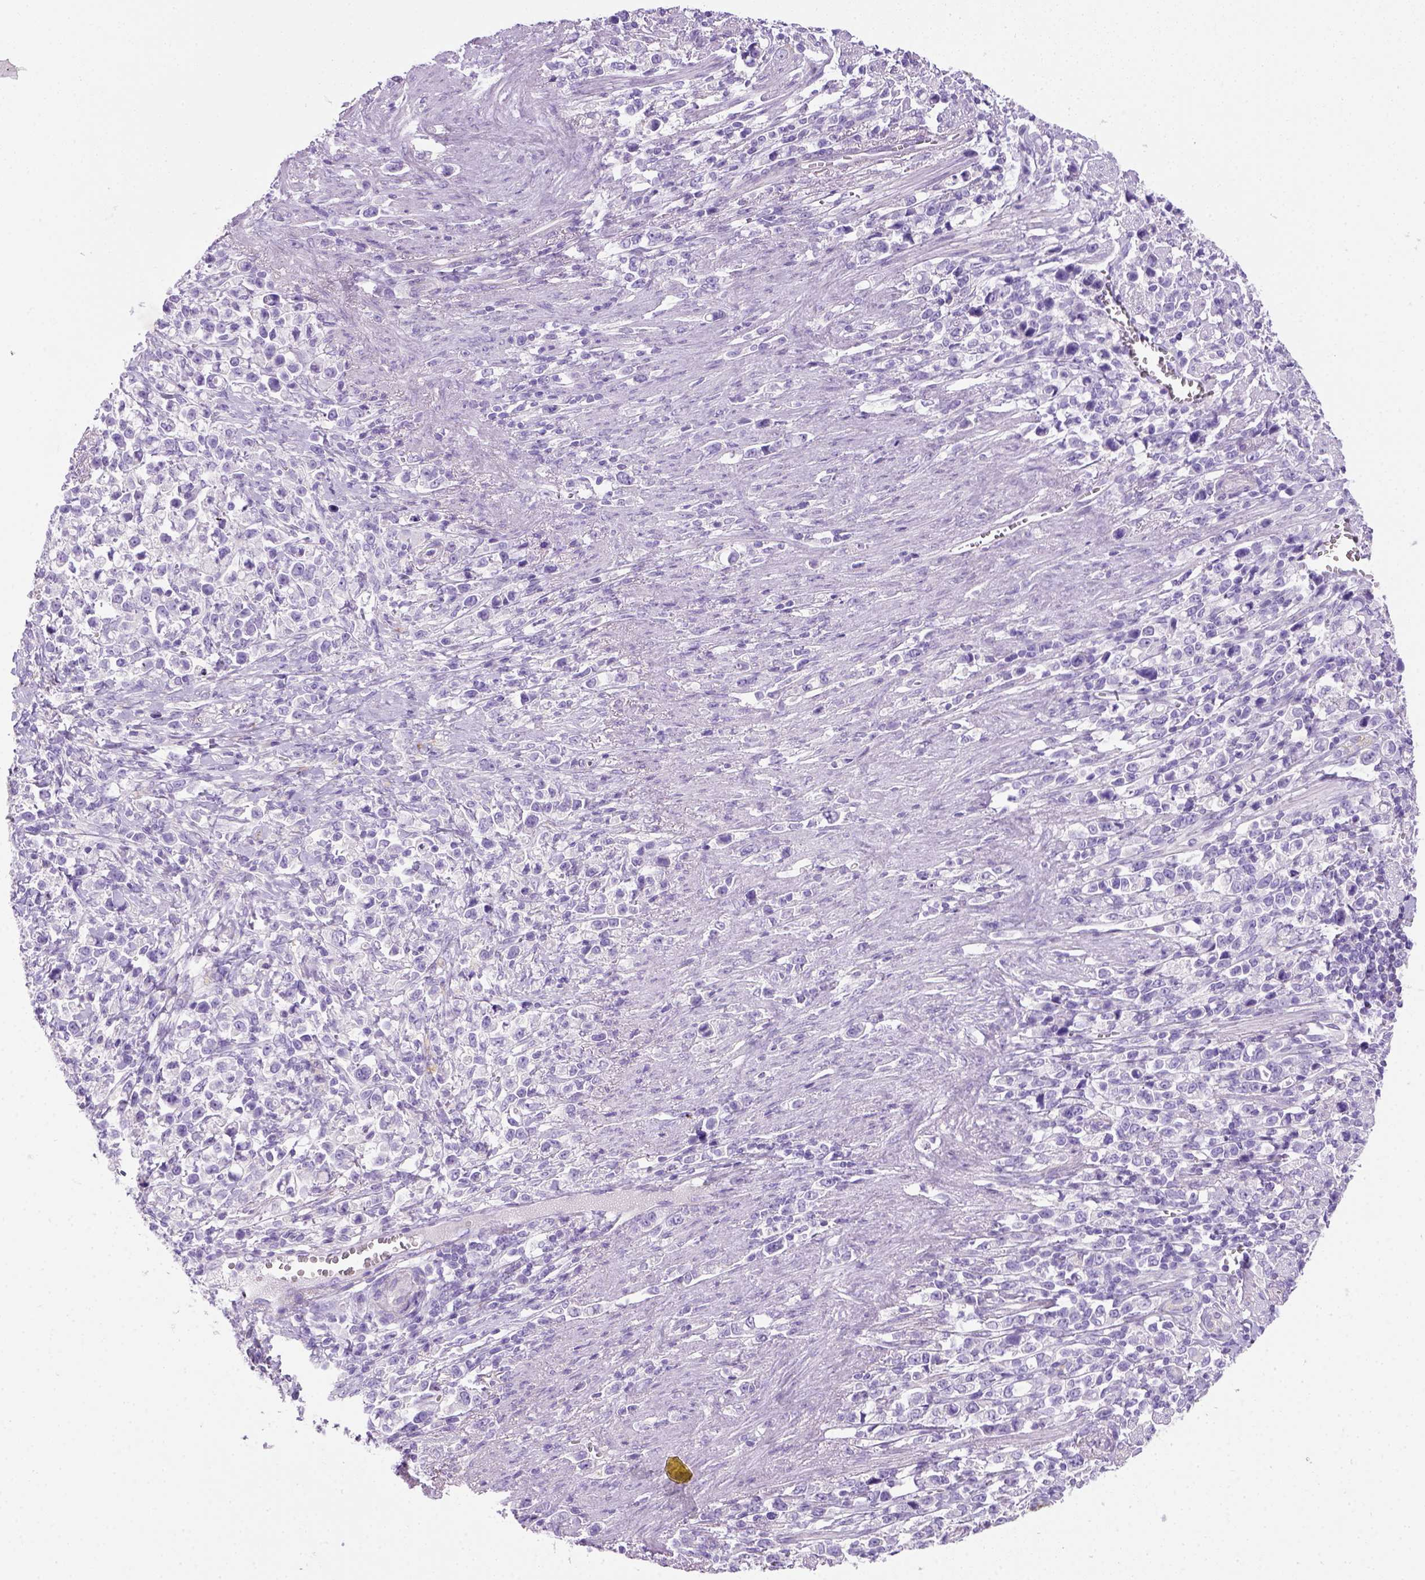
{"staining": {"intensity": "negative", "quantity": "none", "location": "none"}, "tissue": "stomach cancer", "cell_type": "Tumor cells", "image_type": "cancer", "snomed": [{"axis": "morphology", "description": "Adenocarcinoma, NOS"}, {"axis": "topography", "description": "Stomach"}], "caption": "A histopathology image of human stomach cancer is negative for staining in tumor cells. The staining was performed using DAB (3,3'-diaminobenzidine) to visualize the protein expression in brown, while the nuclei were stained in blue with hematoxylin (Magnification: 20x).", "gene": "KRT71", "patient": {"sex": "male", "age": 63}}